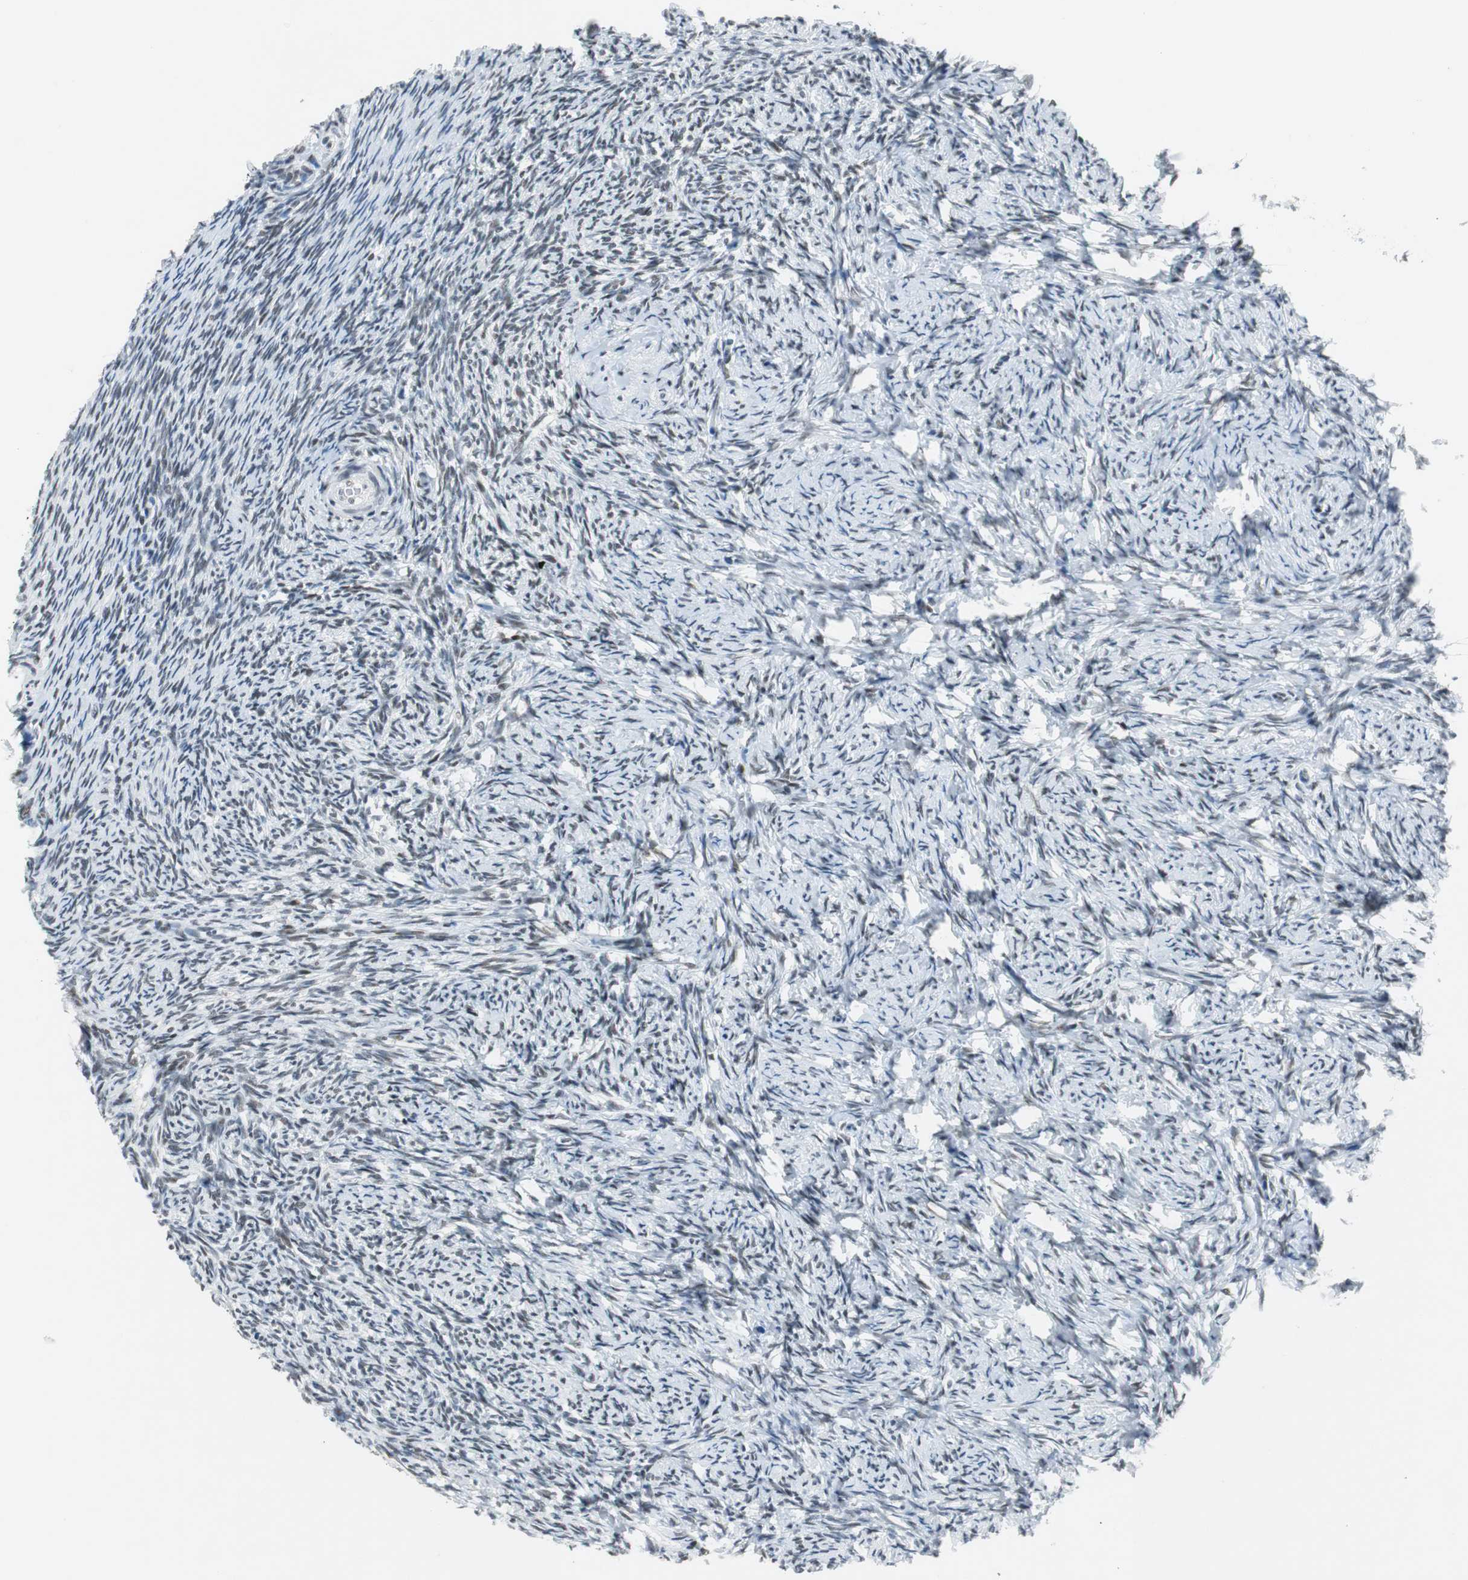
{"staining": {"intensity": "weak", "quantity": "<25%", "location": "nuclear"}, "tissue": "ovary", "cell_type": "Ovarian stroma cells", "image_type": "normal", "snomed": [{"axis": "morphology", "description": "Normal tissue, NOS"}, {"axis": "topography", "description": "Ovary"}], "caption": "A high-resolution histopathology image shows immunohistochemistry staining of unremarkable ovary, which demonstrates no significant staining in ovarian stroma cells. Brightfield microscopy of IHC stained with DAB (brown) and hematoxylin (blue), captured at high magnification.", "gene": "HDAC3", "patient": {"sex": "female", "age": 60}}